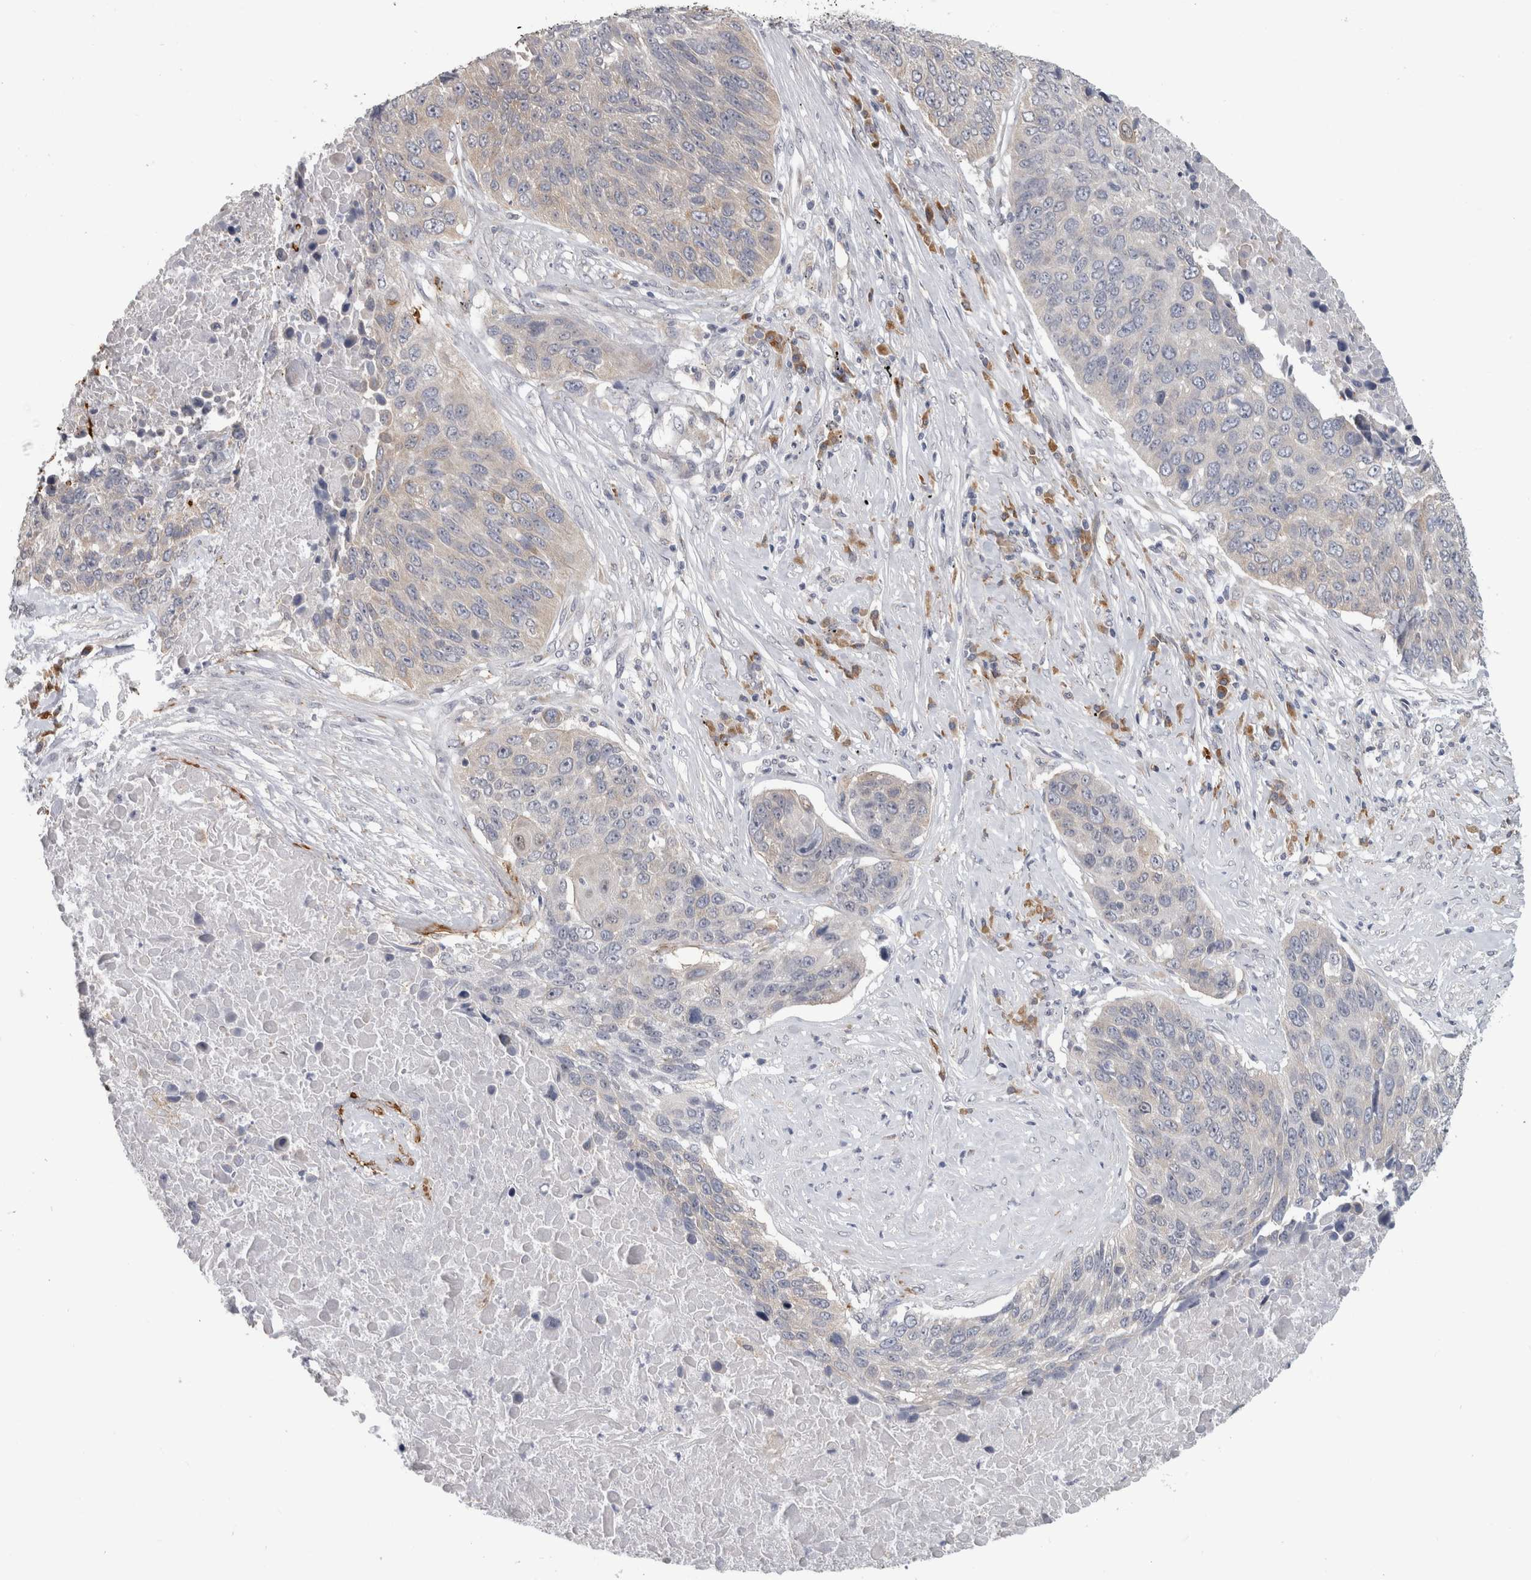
{"staining": {"intensity": "weak", "quantity": "<25%", "location": "cytoplasmic/membranous"}, "tissue": "lung cancer", "cell_type": "Tumor cells", "image_type": "cancer", "snomed": [{"axis": "morphology", "description": "Squamous cell carcinoma, NOS"}, {"axis": "topography", "description": "Lung"}], "caption": "Immunohistochemistry histopathology image of neoplastic tissue: lung cancer (squamous cell carcinoma) stained with DAB (3,3'-diaminobenzidine) exhibits no significant protein expression in tumor cells.", "gene": "TMEM242", "patient": {"sex": "male", "age": 66}}